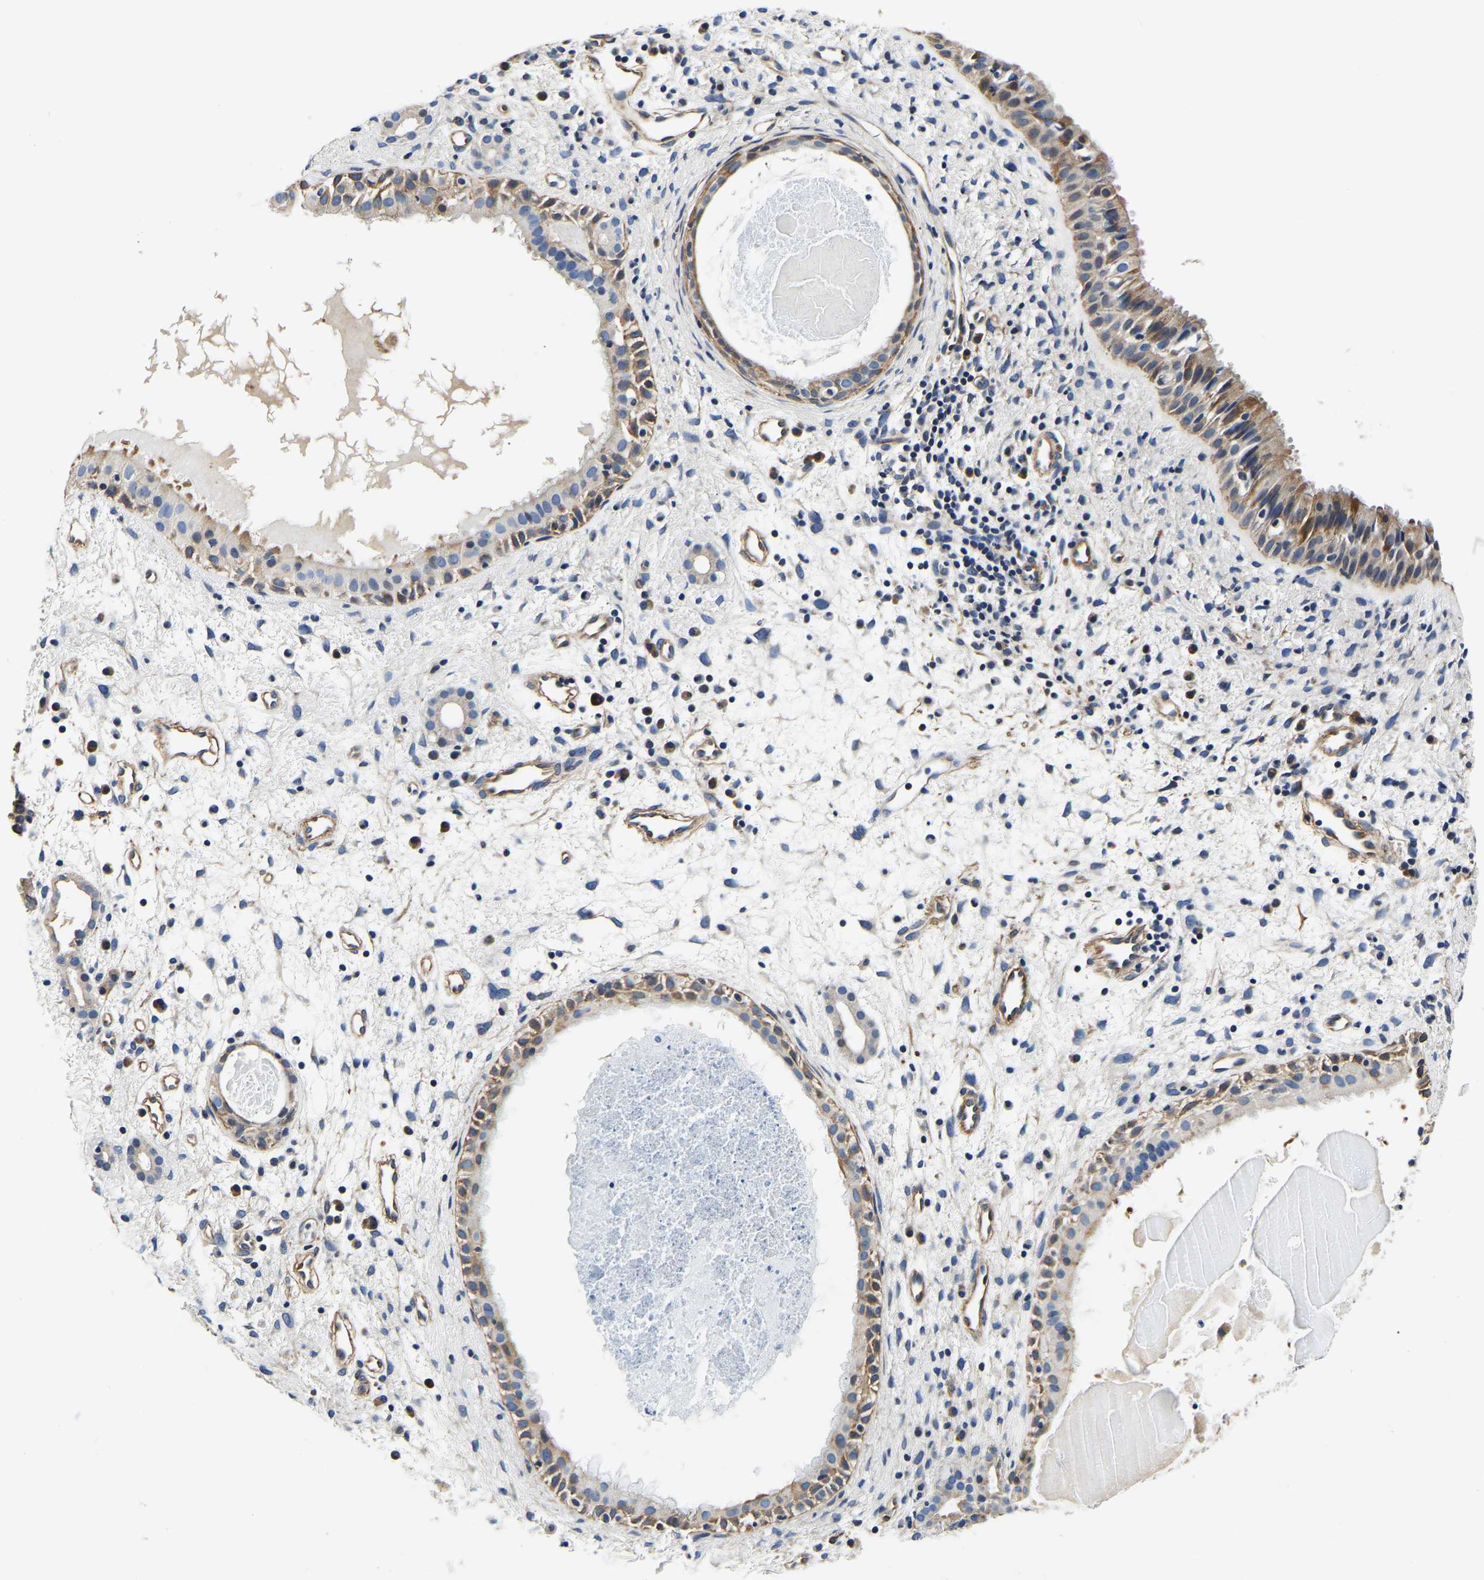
{"staining": {"intensity": "moderate", "quantity": ">75%", "location": "cytoplasmic/membranous"}, "tissue": "nasopharynx", "cell_type": "Respiratory epithelial cells", "image_type": "normal", "snomed": [{"axis": "morphology", "description": "Normal tissue, NOS"}, {"axis": "topography", "description": "Nasopharynx"}], "caption": "Approximately >75% of respiratory epithelial cells in benign nasopharynx show moderate cytoplasmic/membranous protein staining as visualized by brown immunohistochemical staining.", "gene": "KCTD17", "patient": {"sex": "male", "age": 22}}